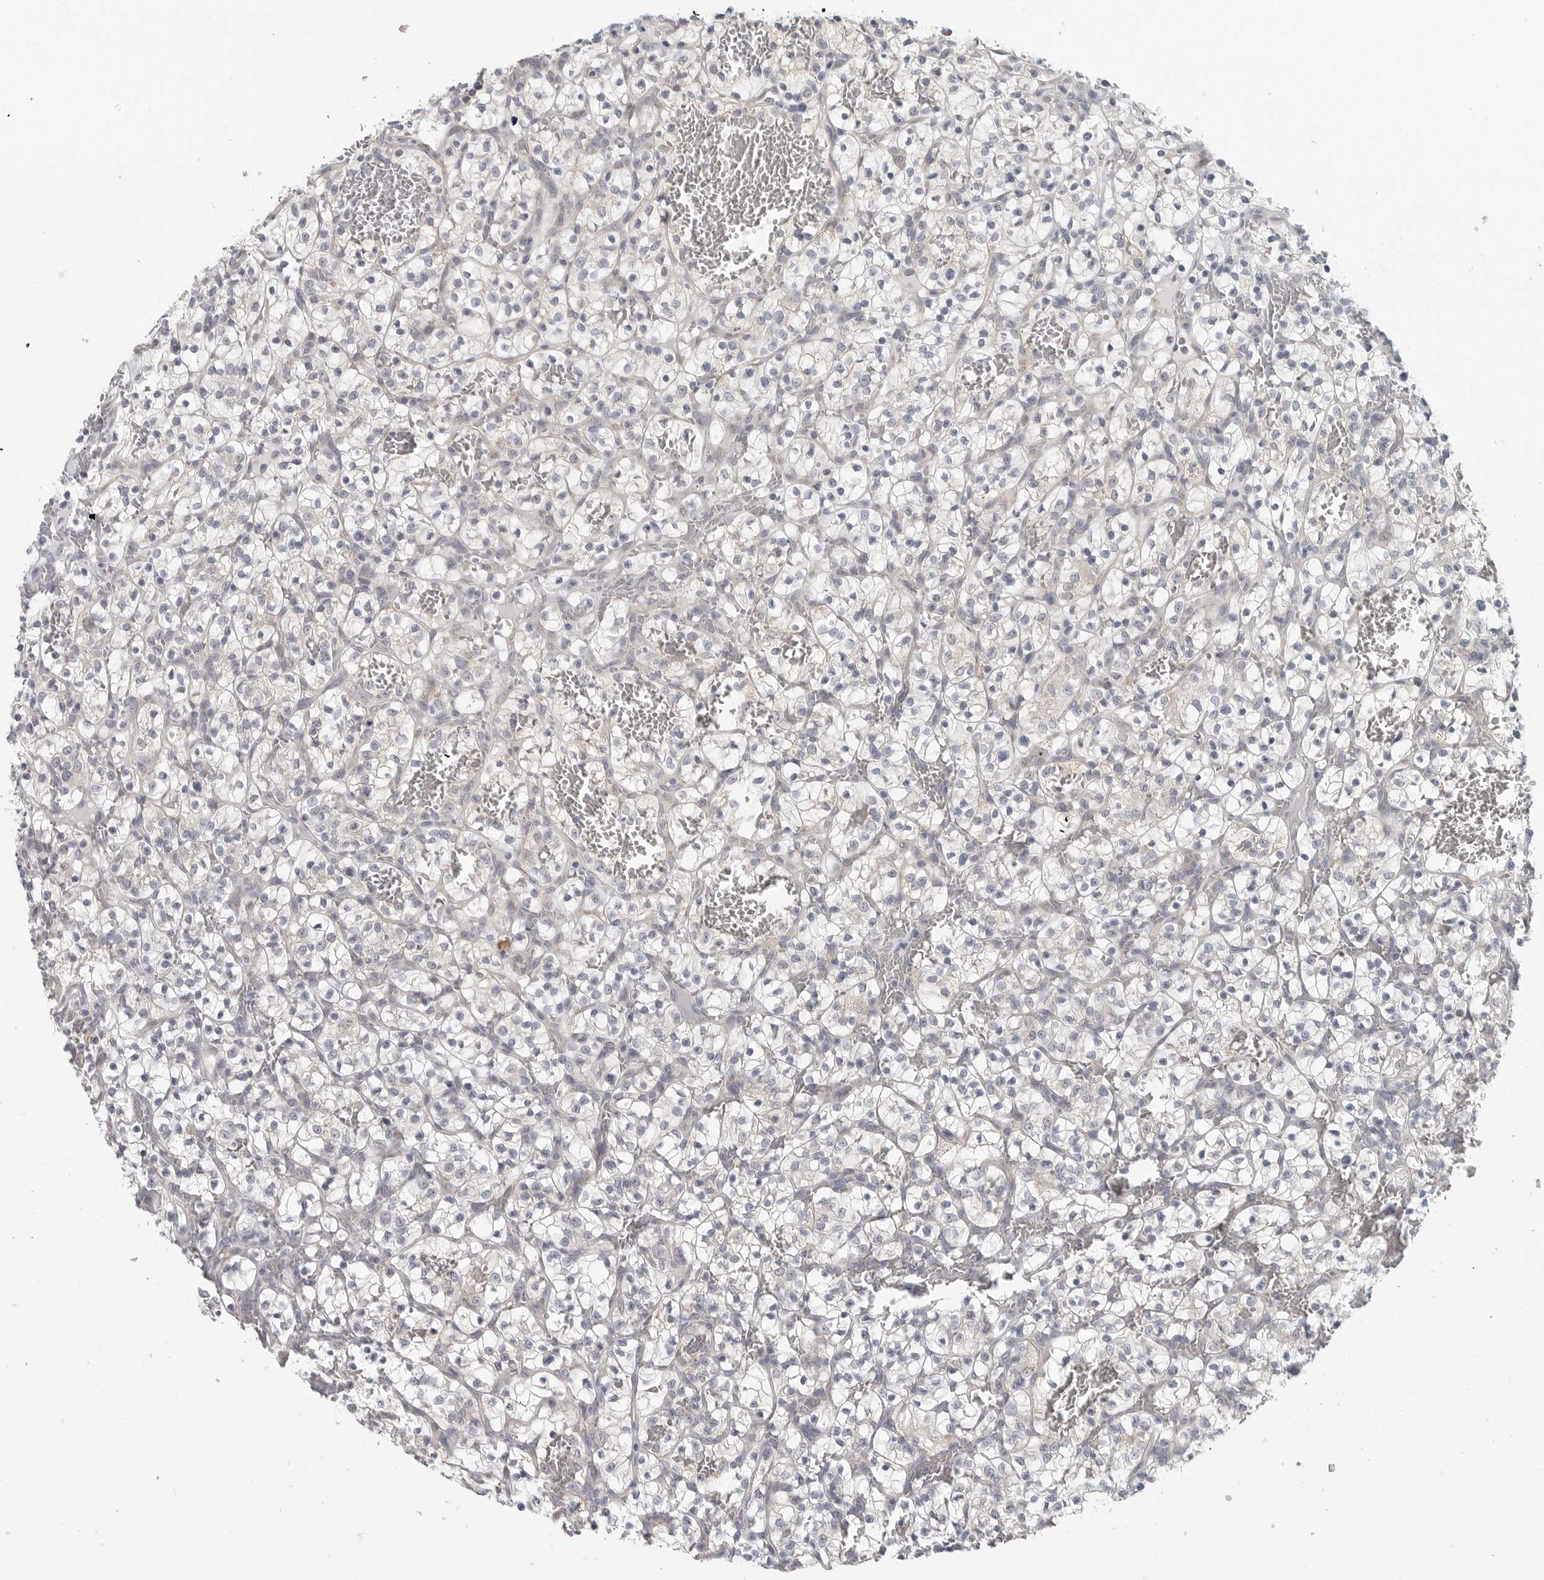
{"staining": {"intensity": "negative", "quantity": "none", "location": "none"}, "tissue": "renal cancer", "cell_type": "Tumor cells", "image_type": "cancer", "snomed": [{"axis": "morphology", "description": "Adenocarcinoma, NOS"}, {"axis": "topography", "description": "Kidney"}], "caption": "Immunohistochemical staining of human renal cancer (adenocarcinoma) shows no significant expression in tumor cells. Nuclei are stained in blue.", "gene": "IL12RB2", "patient": {"sex": "female", "age": 57}}